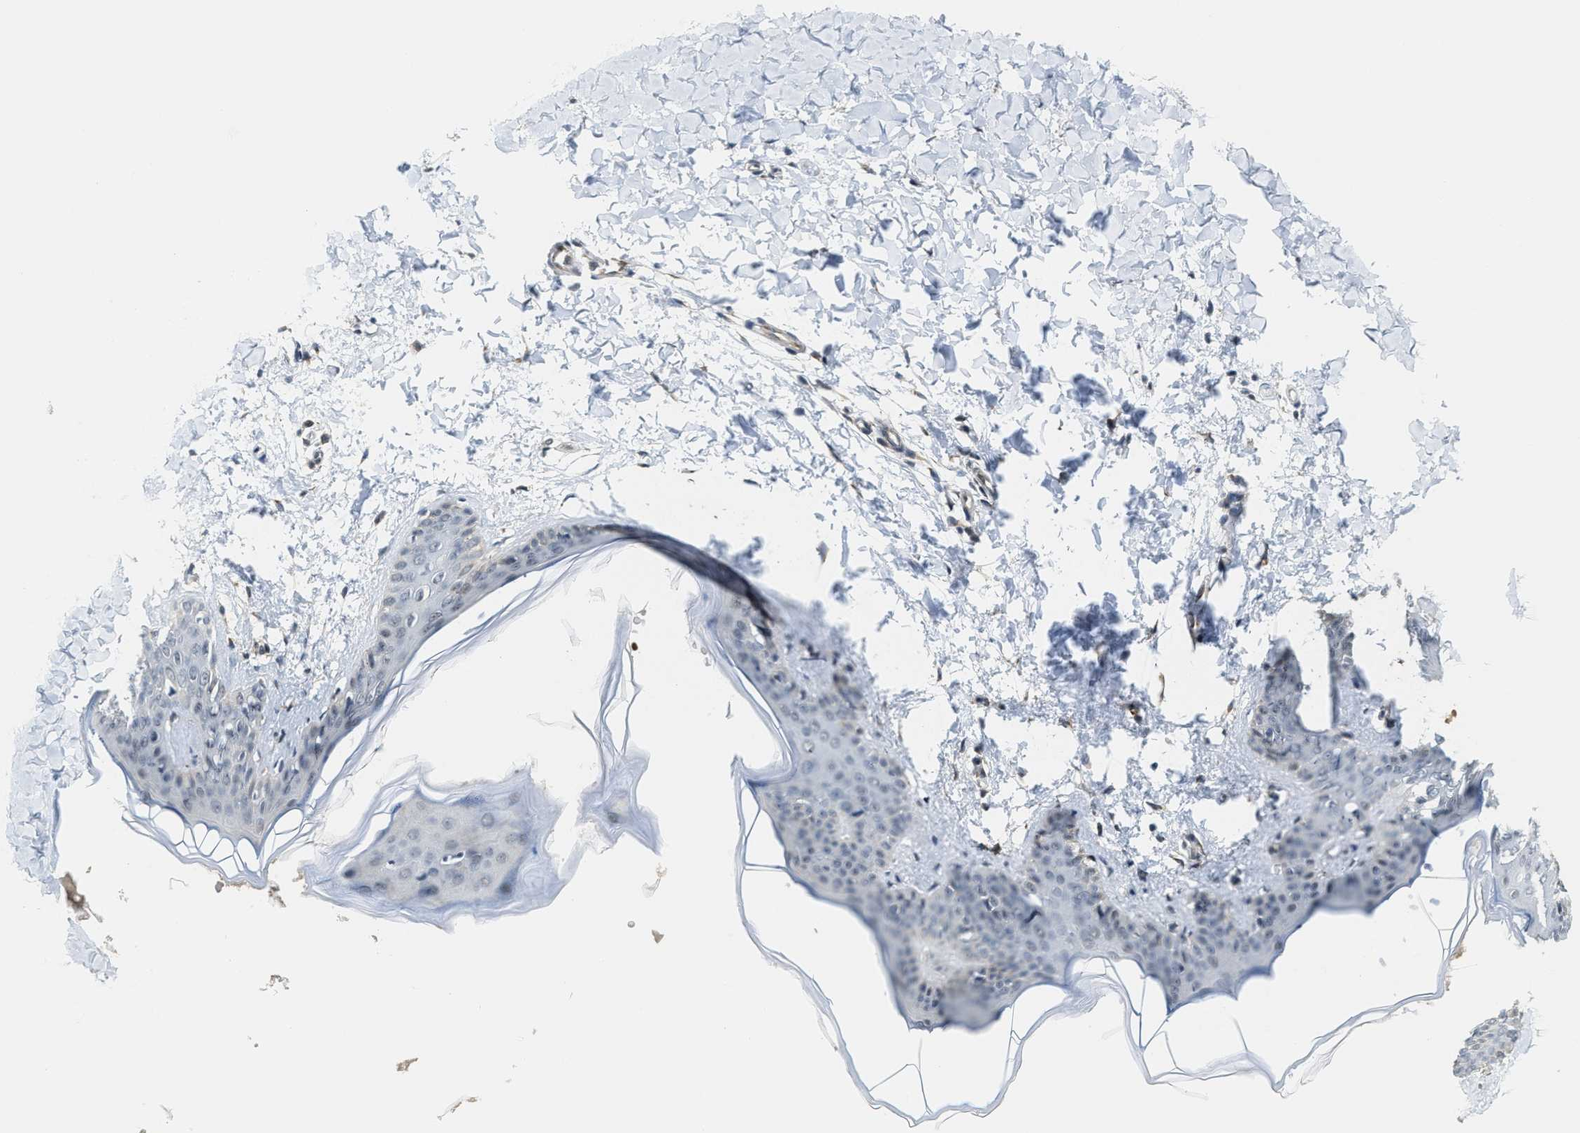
{"staining": {"intensity": "weak", "quantity": "25%-75%", "location": "cytoplasmic/membranous"}, "tissue": "skin", "cell_type": "Fibroblasts", "image_type": "normal", "snomed": [{"axis": "morphology", "description": "Normal tissue, NOS"}, {"axis": "topography", "description": "Skin"}], "caption": "Fibroblasts exhibit weak cytoplasmic/membranous positivity in approximately 25%-75% of cells in benign skin. (DAB IHC, brown staining for protein, blue staining for nuclei).", "gene": "KIF24", "patient": {"sex": "female", "age": 17}}